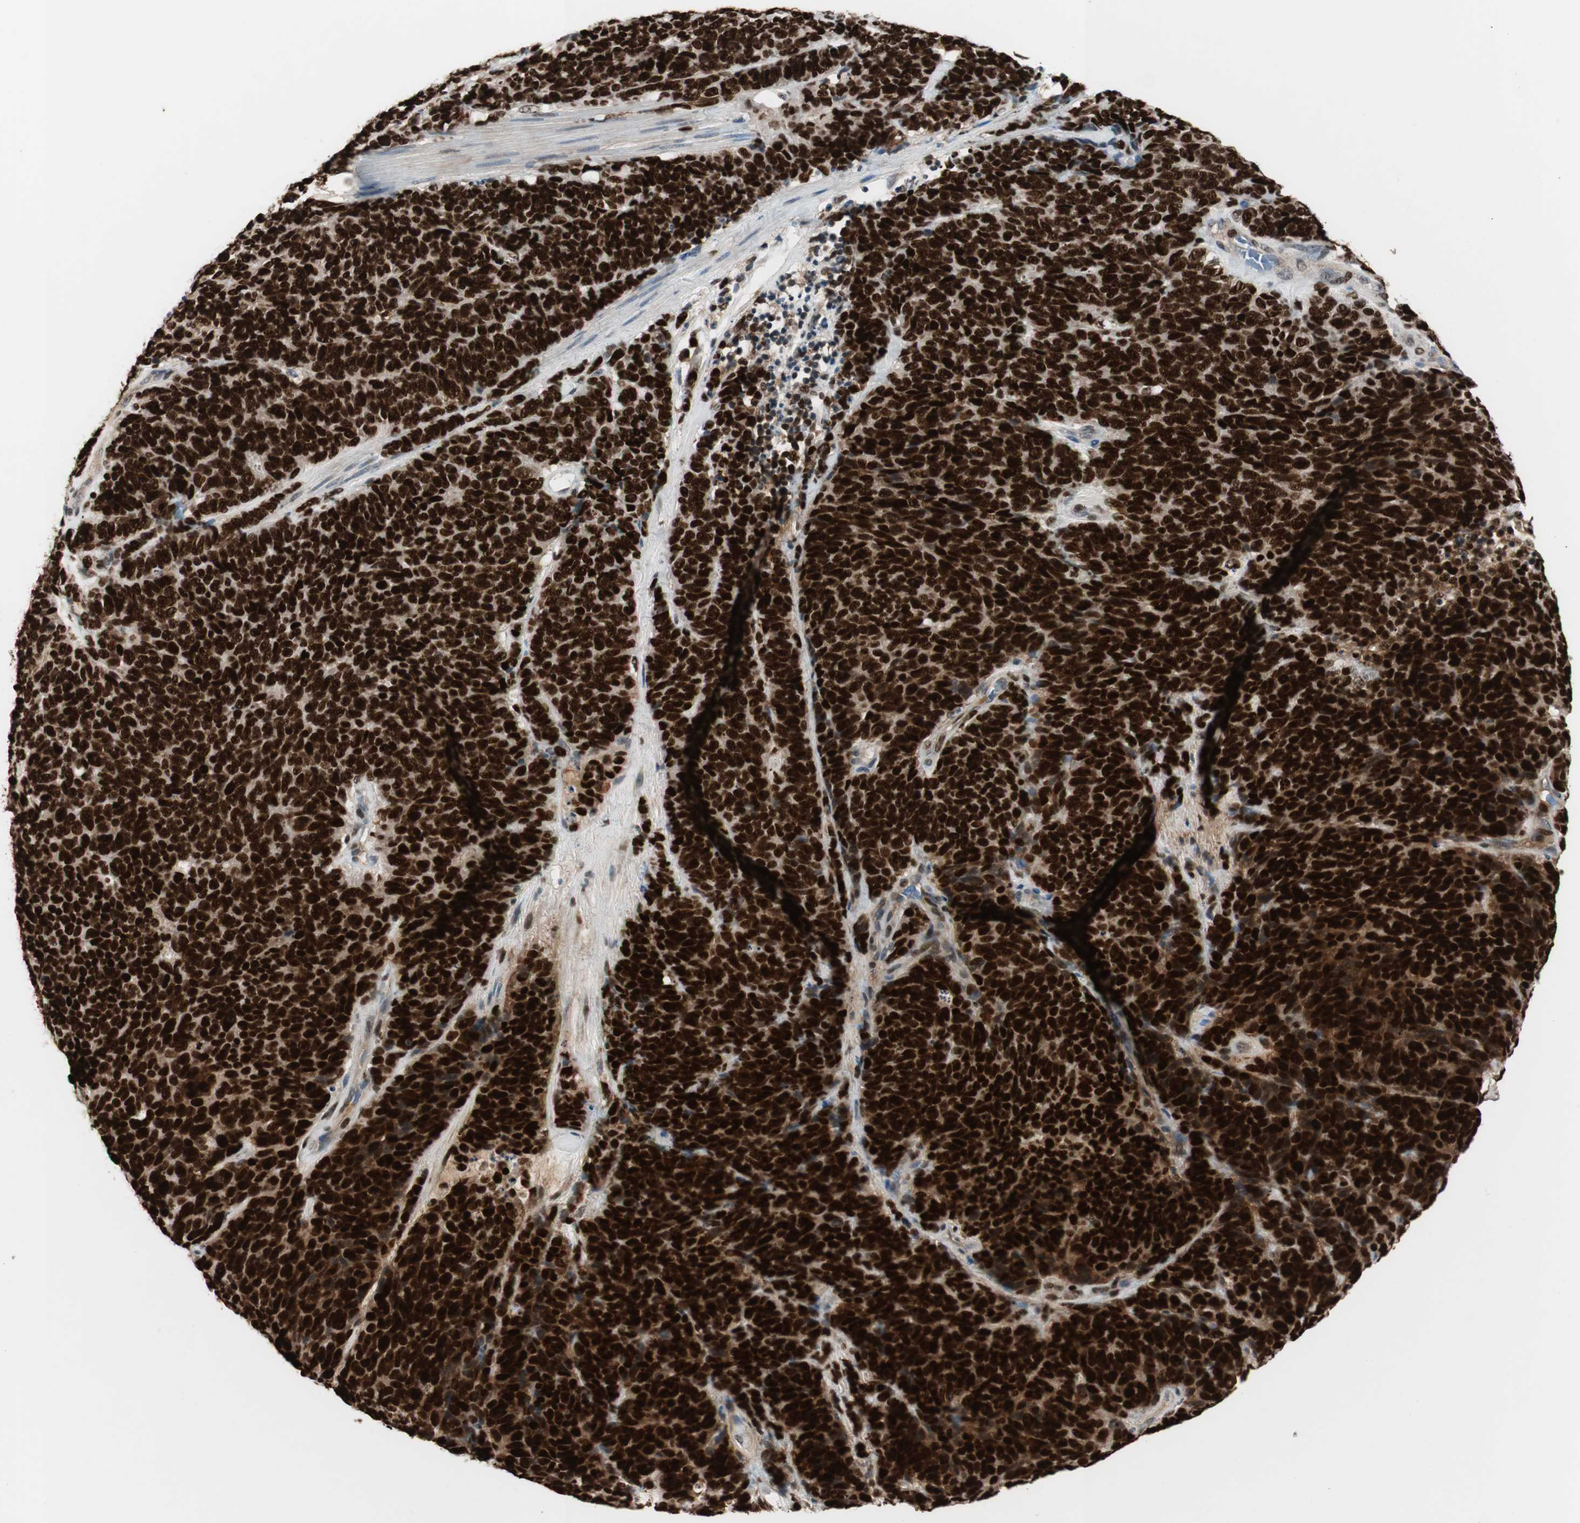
{"staining": {"intensity": "strong", "quantity": ">75%", "location": "nuclear"}, "tissue": "lung cancer", "cell_type": "Tumor cells", "image_type": "cancer", "snomed": [{"axis": "morphology", "description": "Neoplasm, malignant, NOS"}, {"axis": "topography", "description": "Lung"}], "caption": "High-magnification brightfield microscopy of lung cancer stained with DAB (brown) and counterstained with hematoxylin (blue). tumor cells exhibit strong nuclear positivity is present in approximately>75% of cells. (Brightfield microscopy of DAB IHC at high magnification).", "gene": "FEN1", "patient": {"sex": "female", "age": 58}}